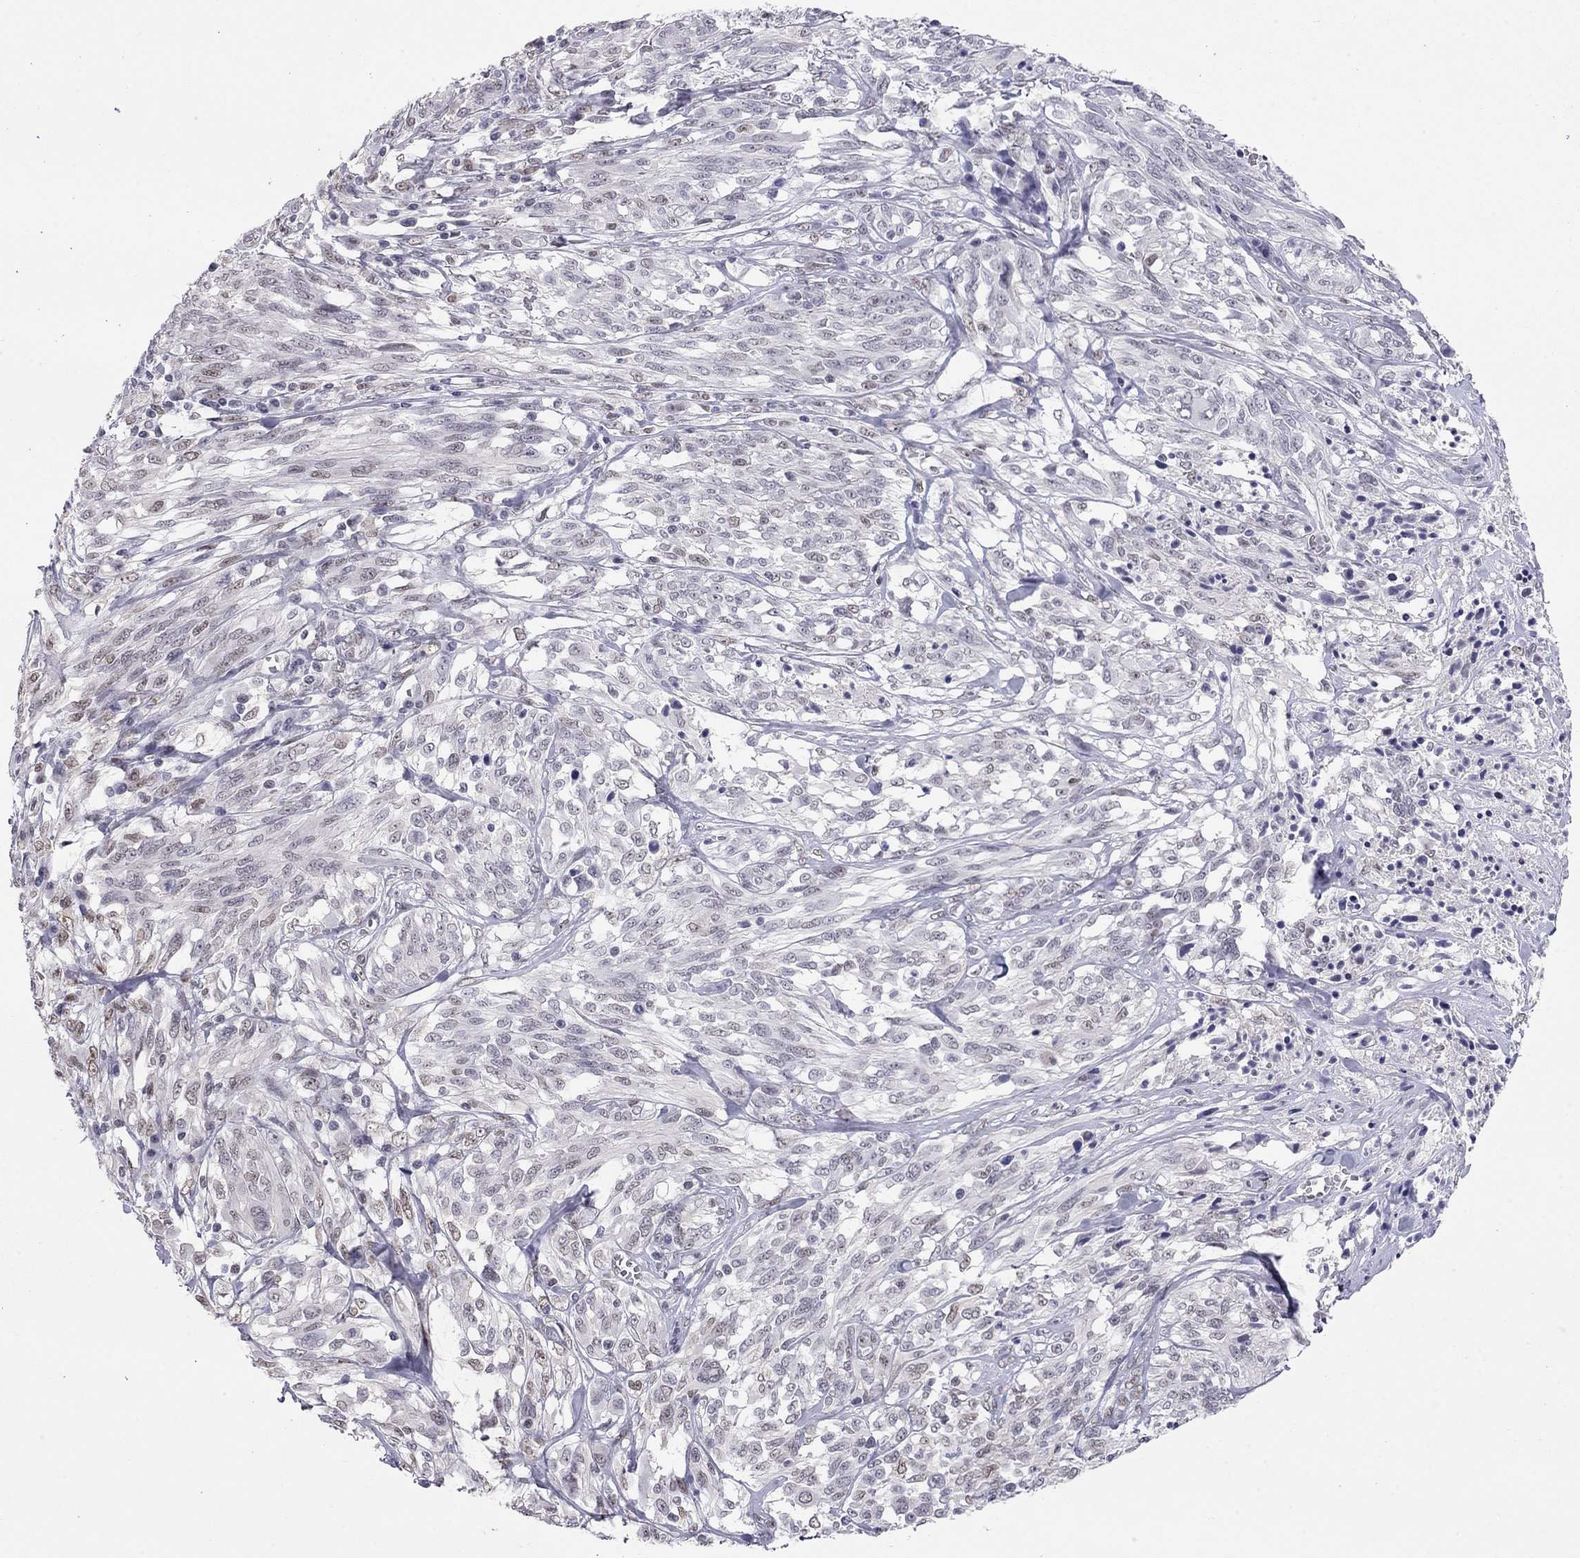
{"staining": {"intensity": "weak", "quantity": "<25%", "location": "nuclear"}, "tissue": "melanoma", "cell_type": "Tumor cells", "image_type": "cancer", "snomed": [{"axis": "morphology", "description": "Malignant melanoma, NOS"}, {"axis": "topography", "description": "Skin"}], "caption": "This is a micrograph of immunohistochemistry staining of malignant melanoma, which shows no positivity in tumor cells.", "gene": "DOT1L", "patient": {"sex": "female", "age": 91}}